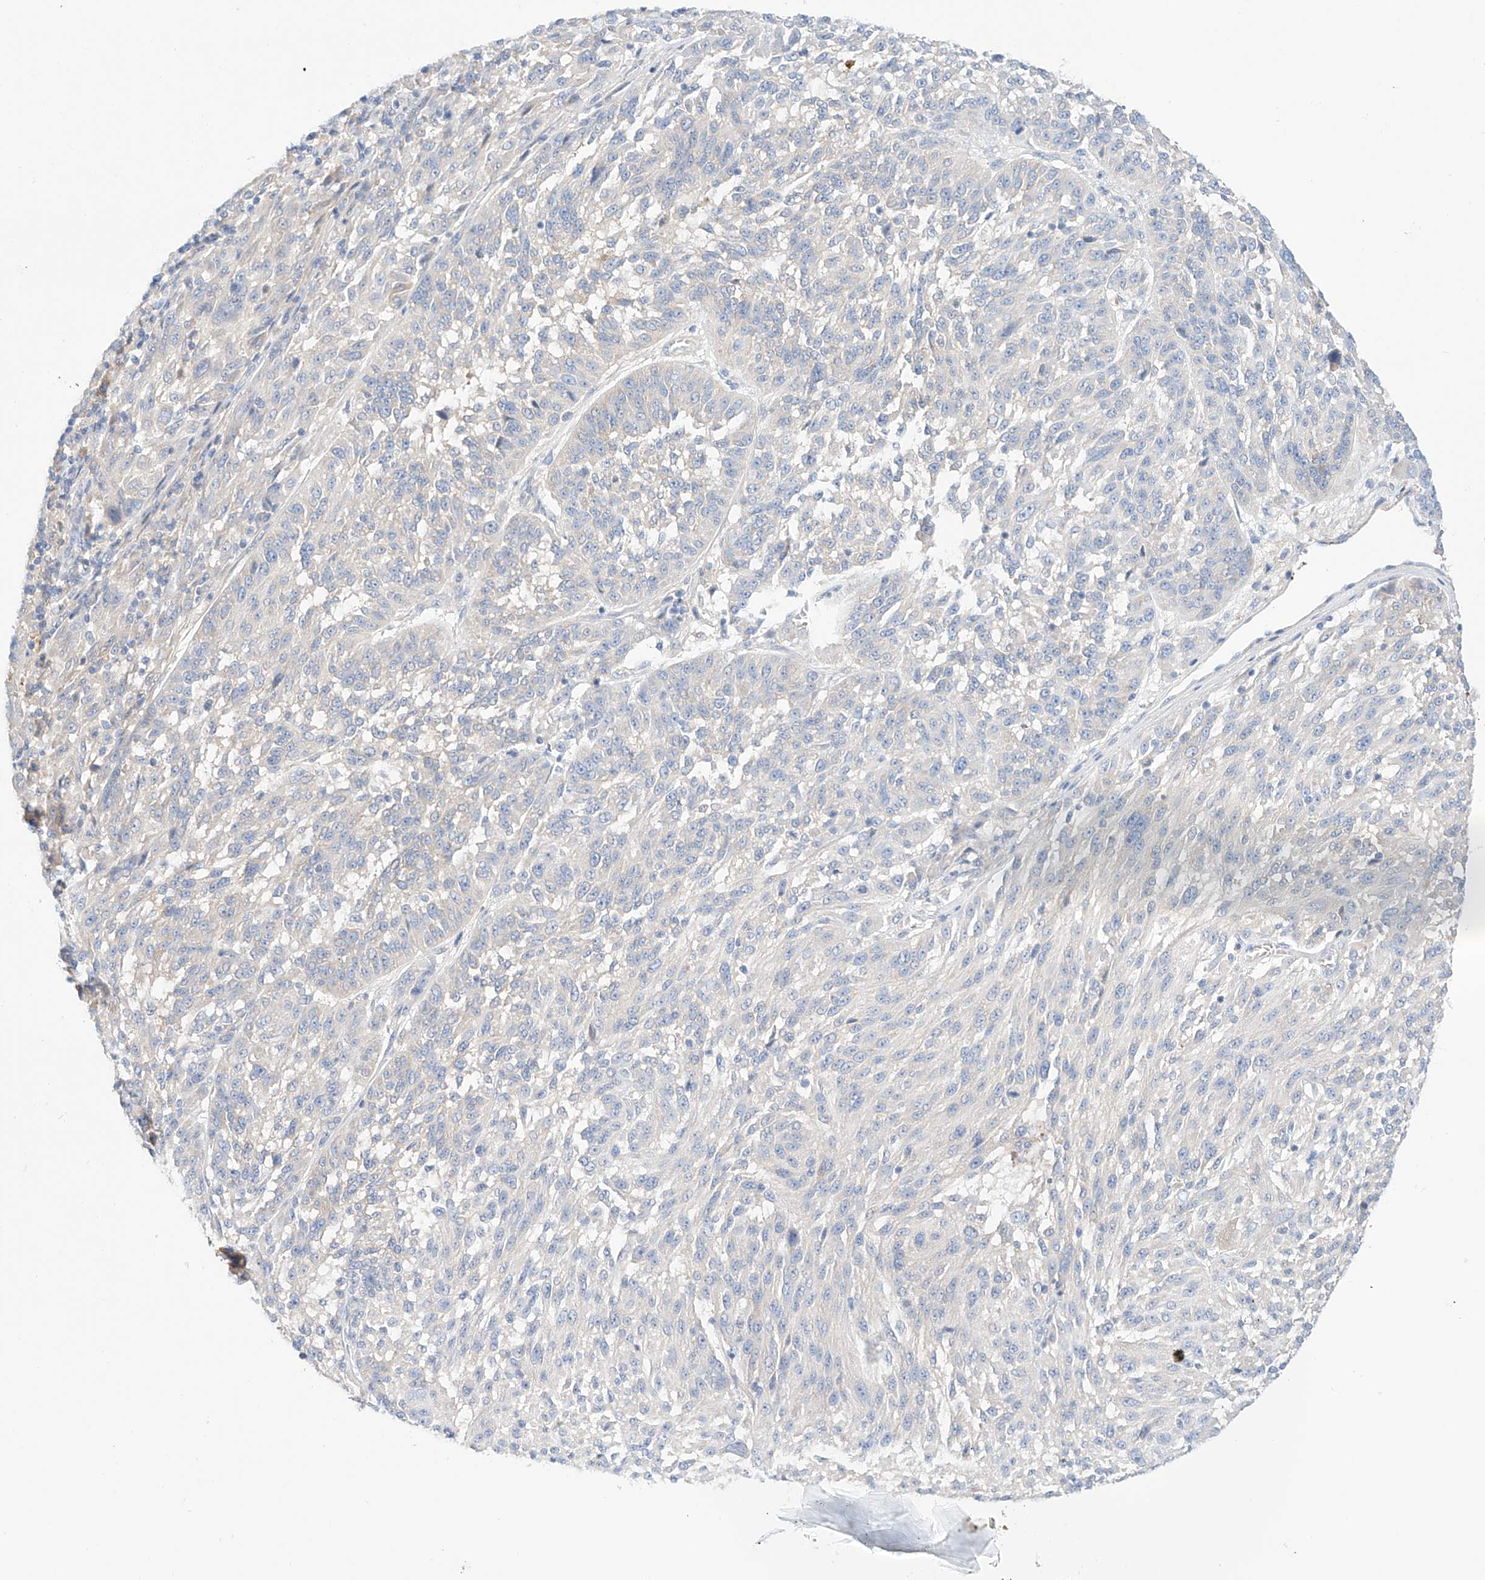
{"staining": {"intensity": "negative", "quantity": "none", "location": "none"}, "tissue": "melanoma", "cell_type": "Tumor cells", "image_type": "cancer", "snomed": [{"axis": "morphology", "description": "Malignant melanoma, NOS"}, {"axis": "topography", "description": "Skin"}], "caption": "A histopathology image of melanoma stained for a protein exhibits no brown staining in tumor cells.", "gene": "PGGT1B", "patient": {"sex": "male", "age": 53}}